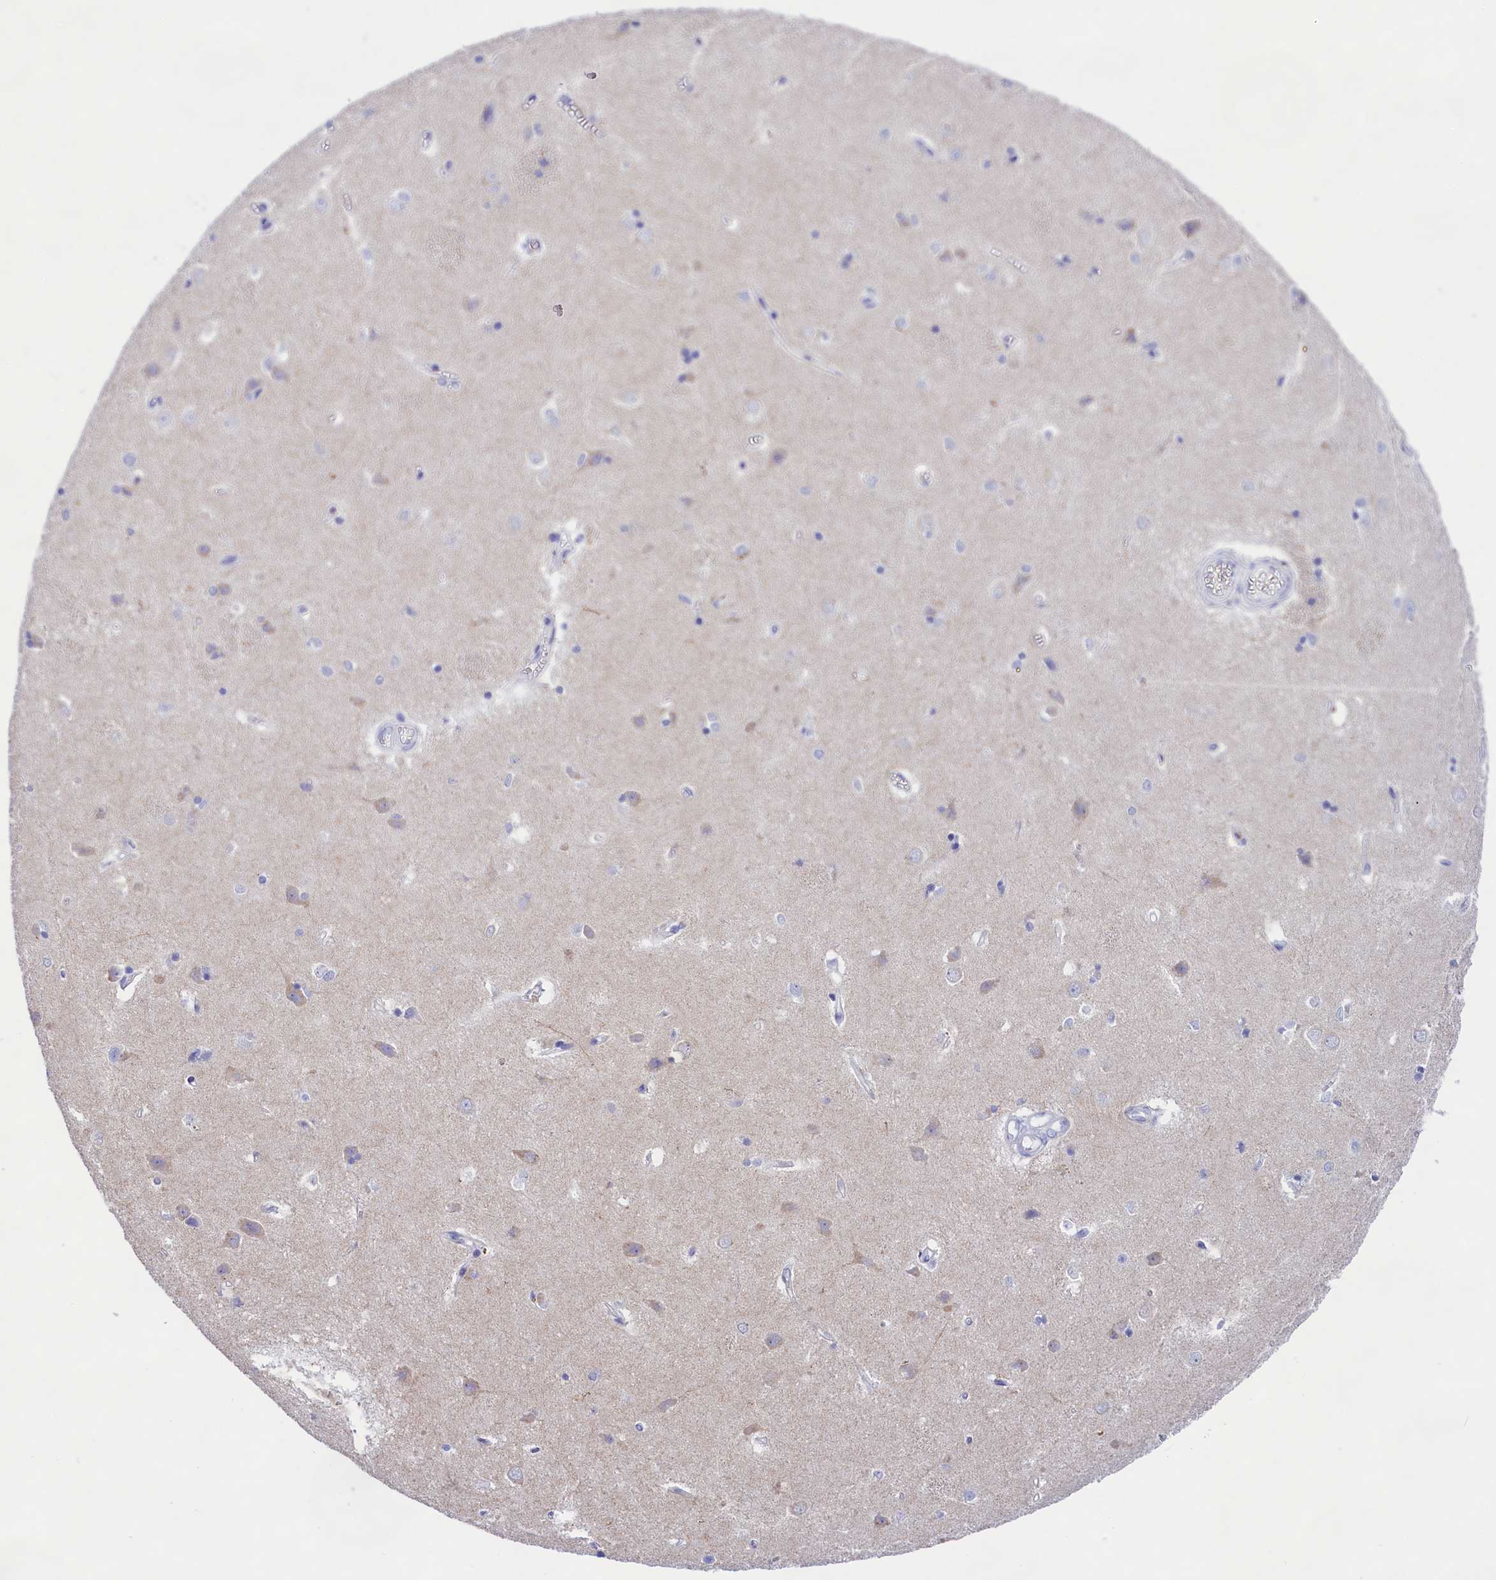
{"staining": {"intensity": "negative", "quantity": "none", "location": "none"}, "tissue": "caudate", "cell_type": "Glial cells", "image_type": "normal", "snomed": [{"axis": "morphology", "description": "Normal tissue, NOS"}, {"axis": "topography", "description": "Lateral ventricle wall"}], "caption": "This micrograph is of normal caudate stained with immunohistochemistry (IHC) to label a protein in brown with the nuclei are counter-stained blue. There is no expression in glial cells.", "gene": "SULT2A1", "patient": {"sex": "male", "age": 37}}